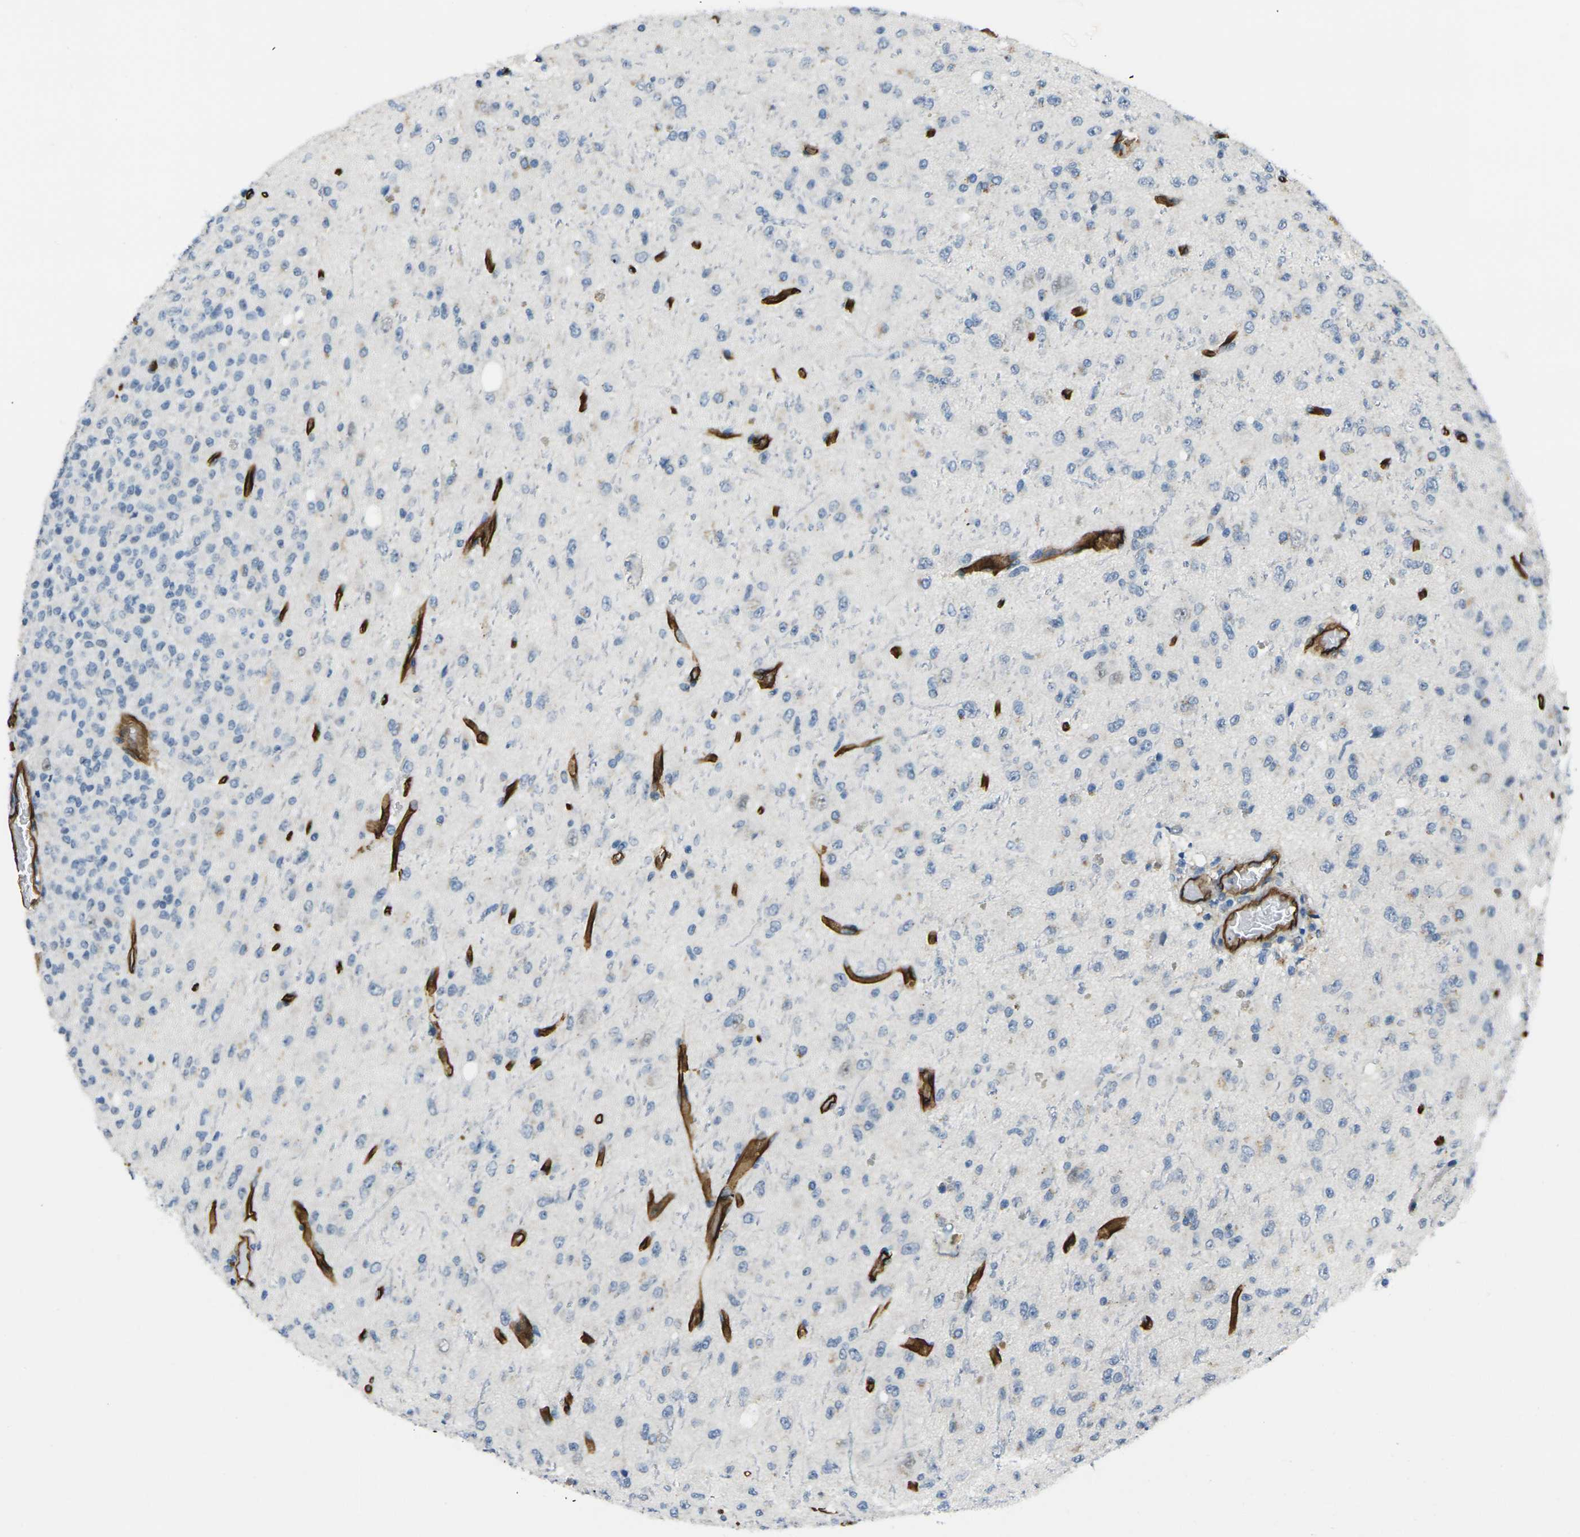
{"staining": {"intensity": "negative", "quantity": "none", "location": "none"}, "tissue": "glioma", "cell_type": "Tumor cells", "image_type": "cancer", "snomed": [{"axis": "morphology", "description": "Glioma, malignant, High grade"}, {"axis": "topography", "description": "pancreas cauda"}], "caption": "The photomicrograph displays no significant staining in tumor cells of malignant high-grade glioma.", "gene": "HSPA12B", "patient": {"sex": "male", "age": 60}}